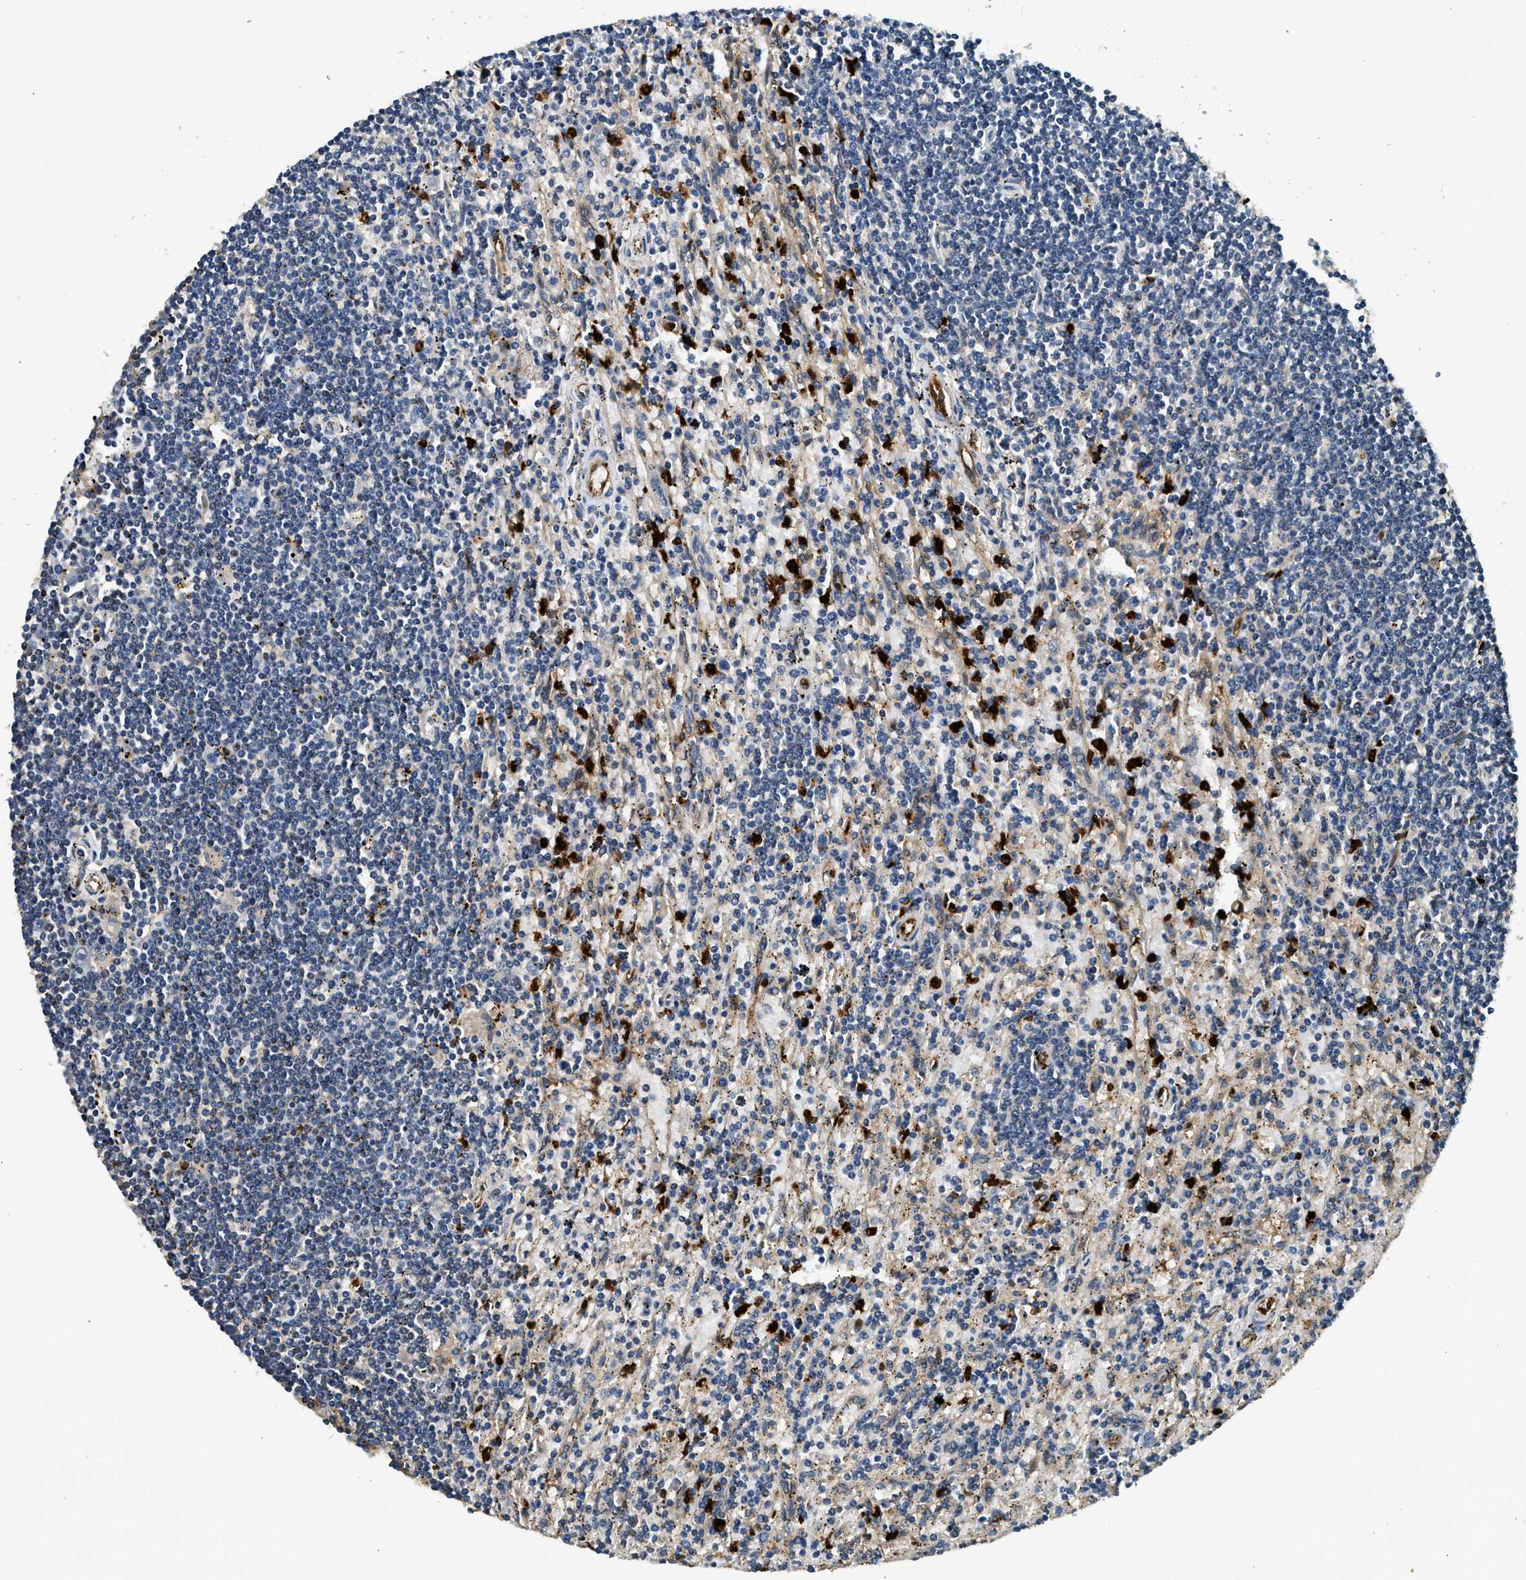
{"staining": {"intensity": "negative", "quantity": "none", "location": "none"}, "tissue": "lymphoma", "cell_type": "Tumor cells", "image_type": "cancer", "snomed": [{"axis": "morphology", "description": "Malignant lymphoma, non-Hodgkin's type, Low grade"}, {"axis": "topography", "description": "Spleen"}], "caption": "Lymphoma stained for a protein using immunohistochemistry (IHC) exhibits no positivity tumor cells.", "gene": "ANXA3", "patient": {"sex": "male", "age": 76}}